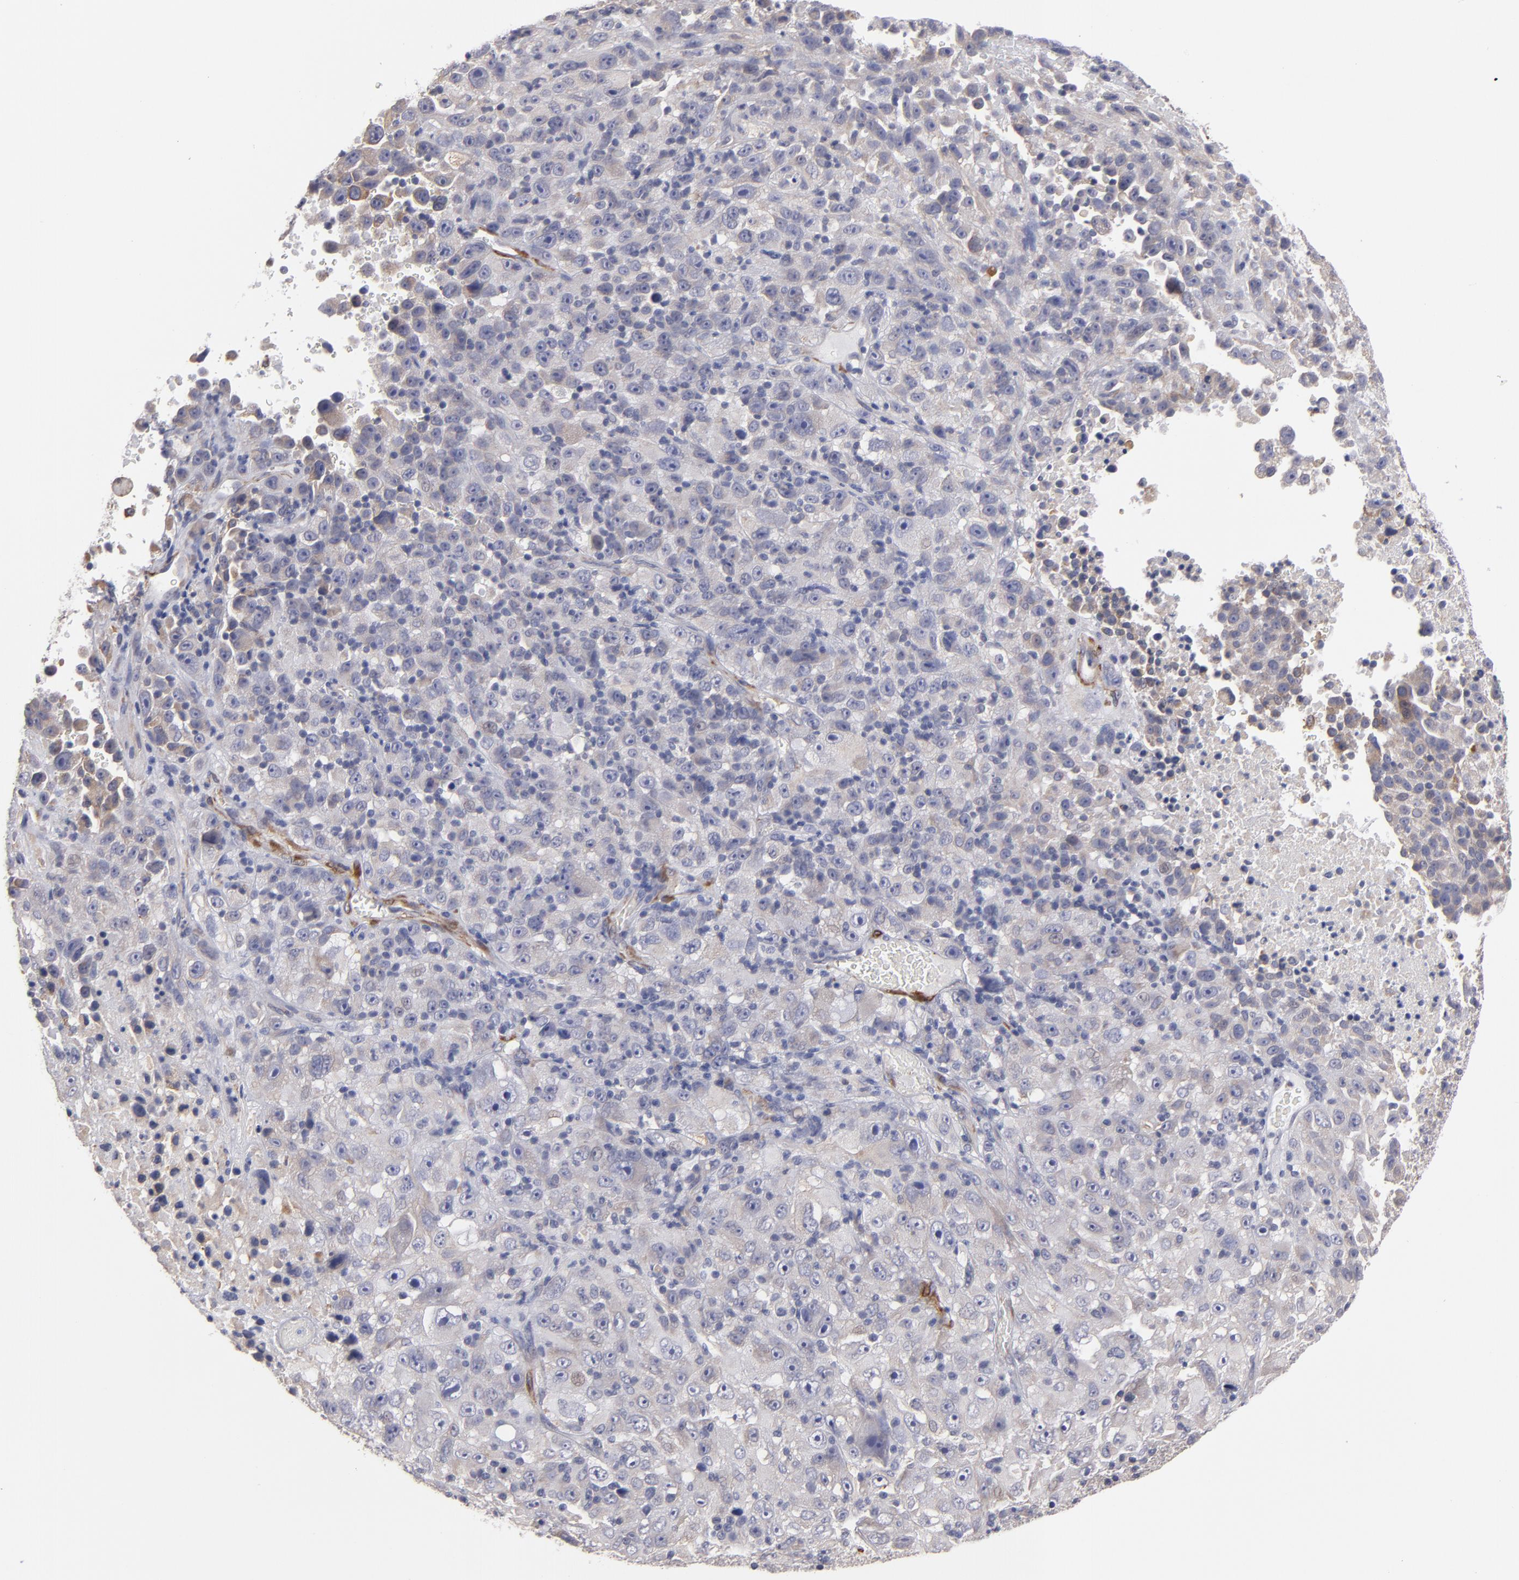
{"staining": {"intensity": "weak", "quantity": "25%-75%", "location": "cytoplasmic/membranous"}, "tissue": "melanoma", "cell_type": "Tumor cells", "image_type": "cancer", "snomed": [{"axis": "morphology", "description": "Malignant melanoma, Metastatic site"}, {"axis": "topography", "description": "Cerebral cortex"}], "caption": "Melanoma tissue demonstrates weak cytoplasmic/membranous staining in approximately 25%-75% of tumor cells, visualized by immunohistochemistry.", "gene": "SLMAP", "patient": {"sex": "female", "age": 52}}